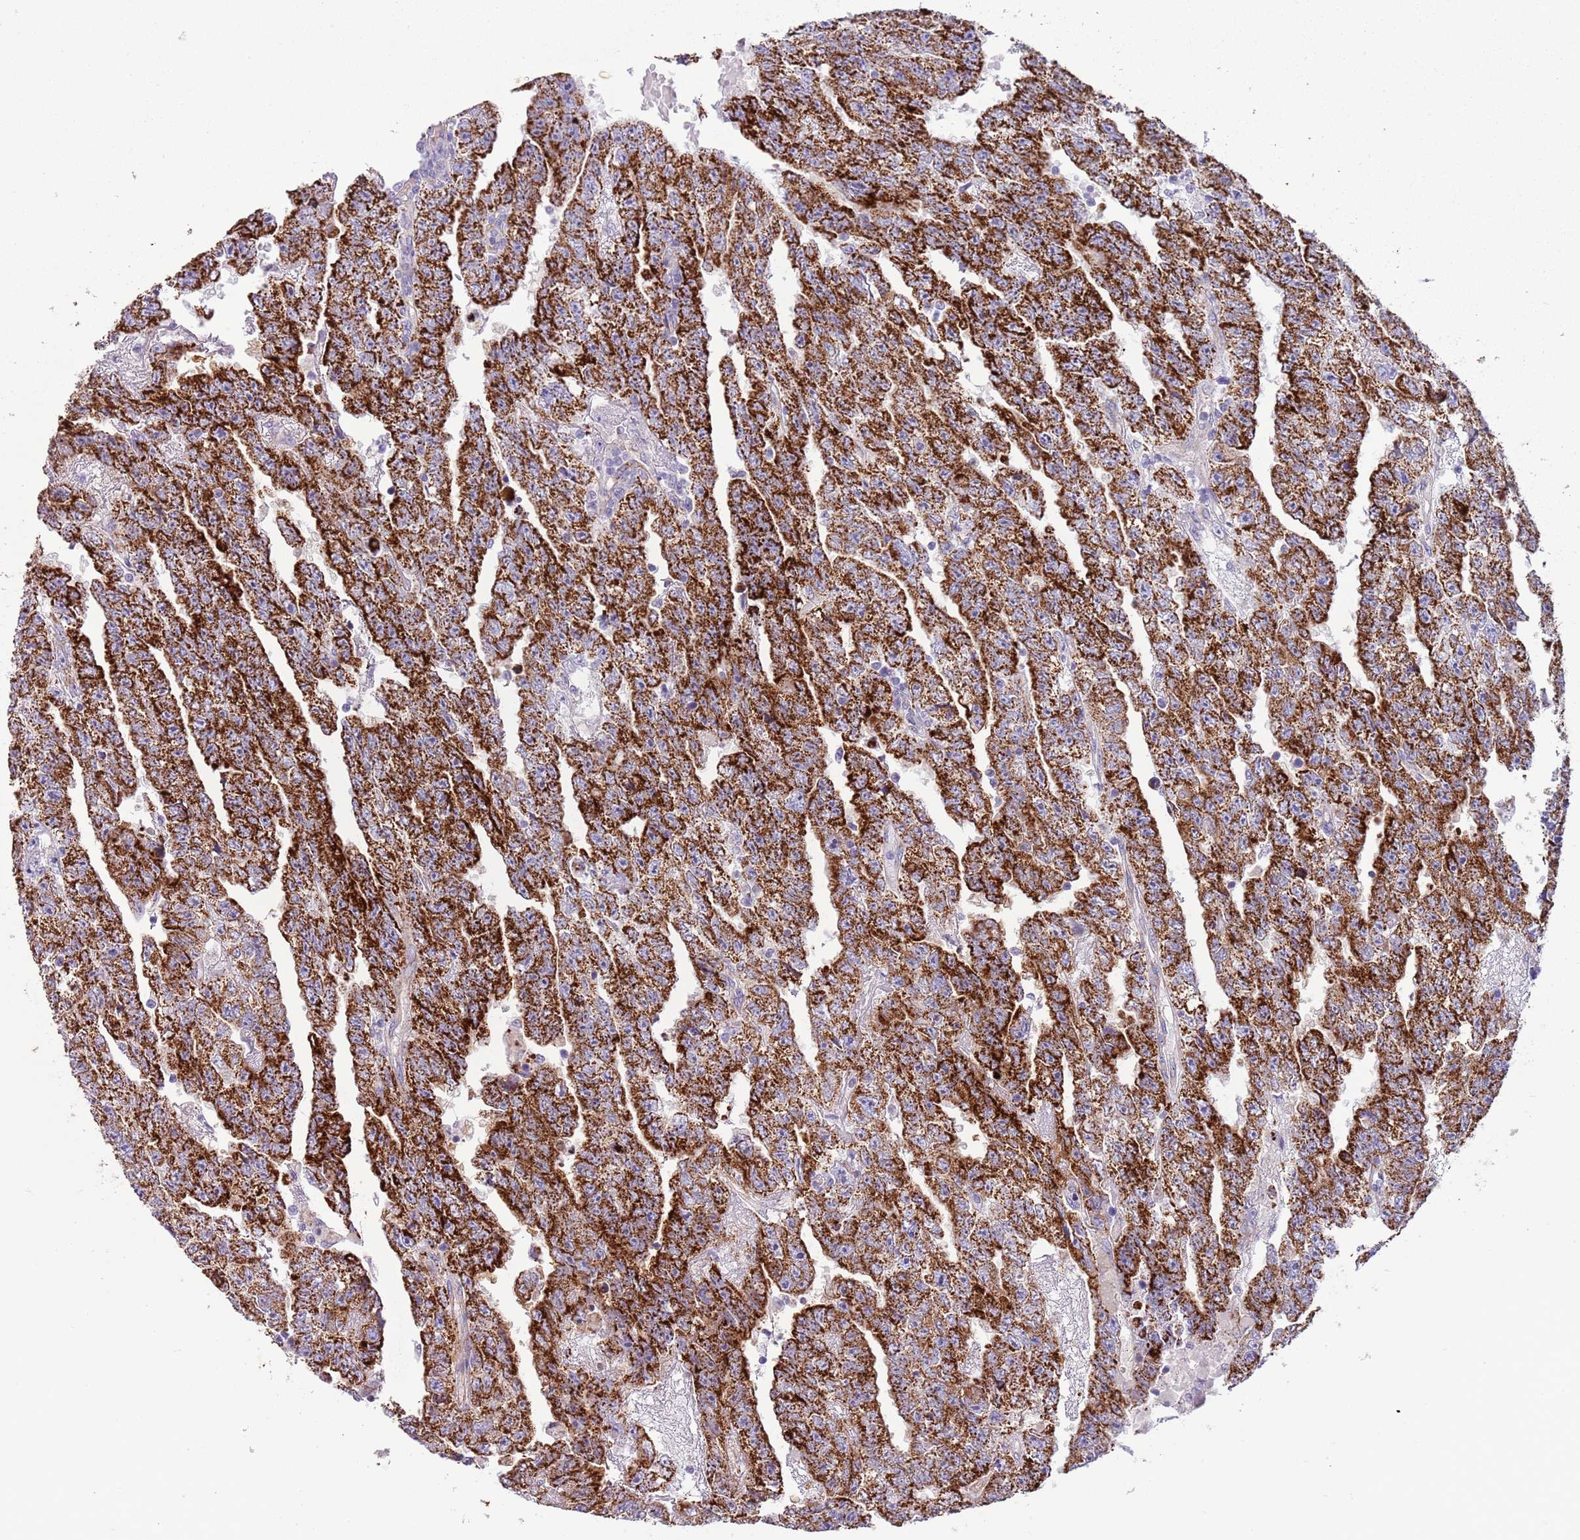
{"staining": {"intensity": "strong", "quantity": ">75%", "location": "cytoplasmic/membranous"}, "tissue": "testis cancer", "cell_type": "Tumor cells", "image_type": "cancer", "snomed": [{"axis": "morphology", "description": "Carcinoma, Embryonal, NOS"}, {"axis": "topography", "description": "Testis"}], "caption": "The photomicrograph shows staining of embryonal carcinoma (testis), revealing strong cytoplasmic/membranous protein expression (brown color) within tumor cells.", "gene": "RNF222", "patient": {"sex": "male", "age": 25}}